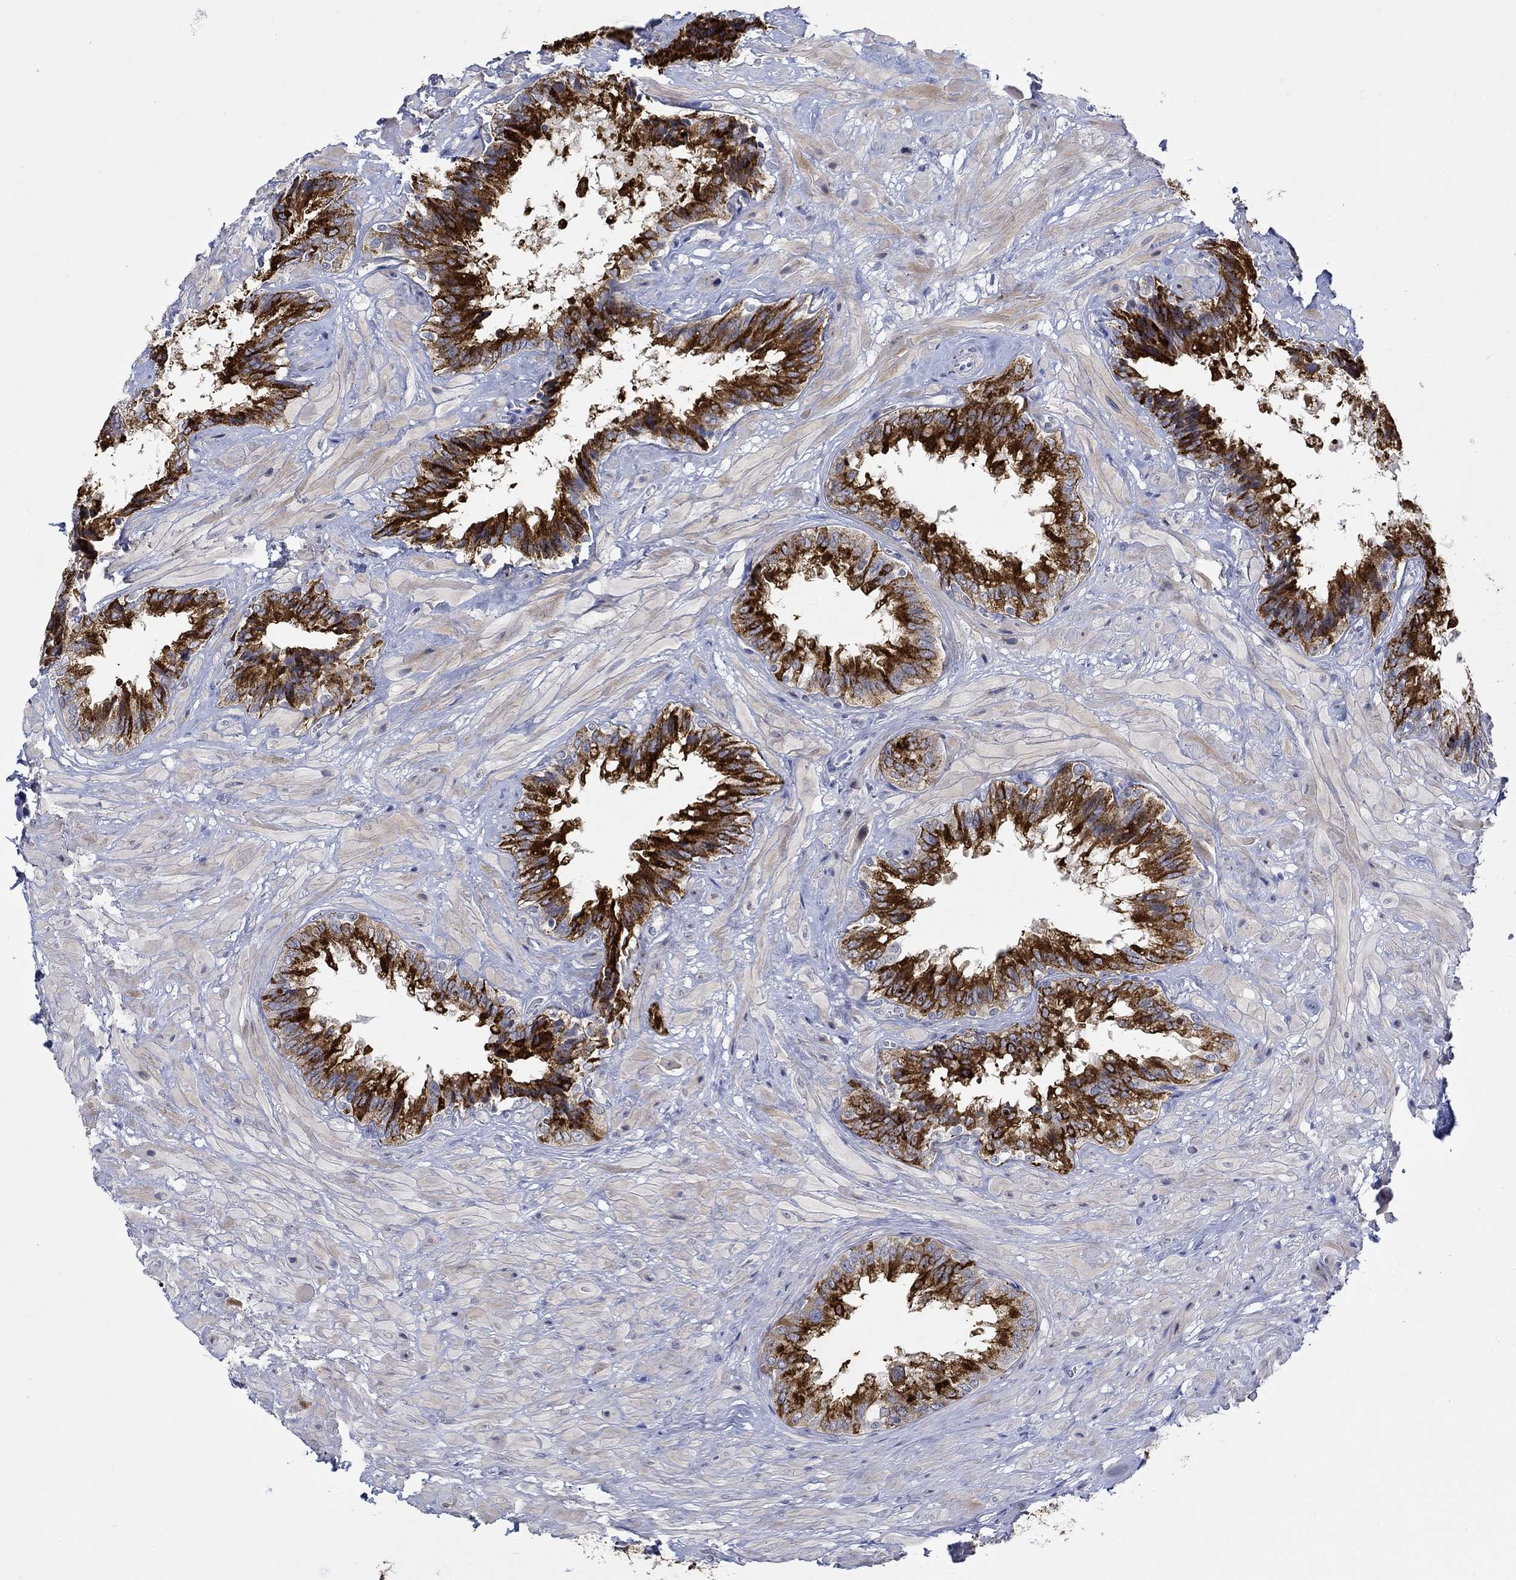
{"staining": {"intensity": "strong", "quantity": ">75%", "location": "cytoplasmic/membranous"}, "tissue": "seminal vesicle", "cell_type": "Glandular cells", "image_type": "normal", "snomed": [{"axis": "morphology", "description": "Normal tissue, NOS"}, {"axis": "topography", "description": "Seminal veicle"}], "caption": "This micrograph demonstrates IHC staining of unremarkable seminal vesicle, with high strong cytoplasmic/membranous positivity in approximately >75% of glandular cells.", "gene": "WASF1", "patient": {"sex": "male", "age": 67}}